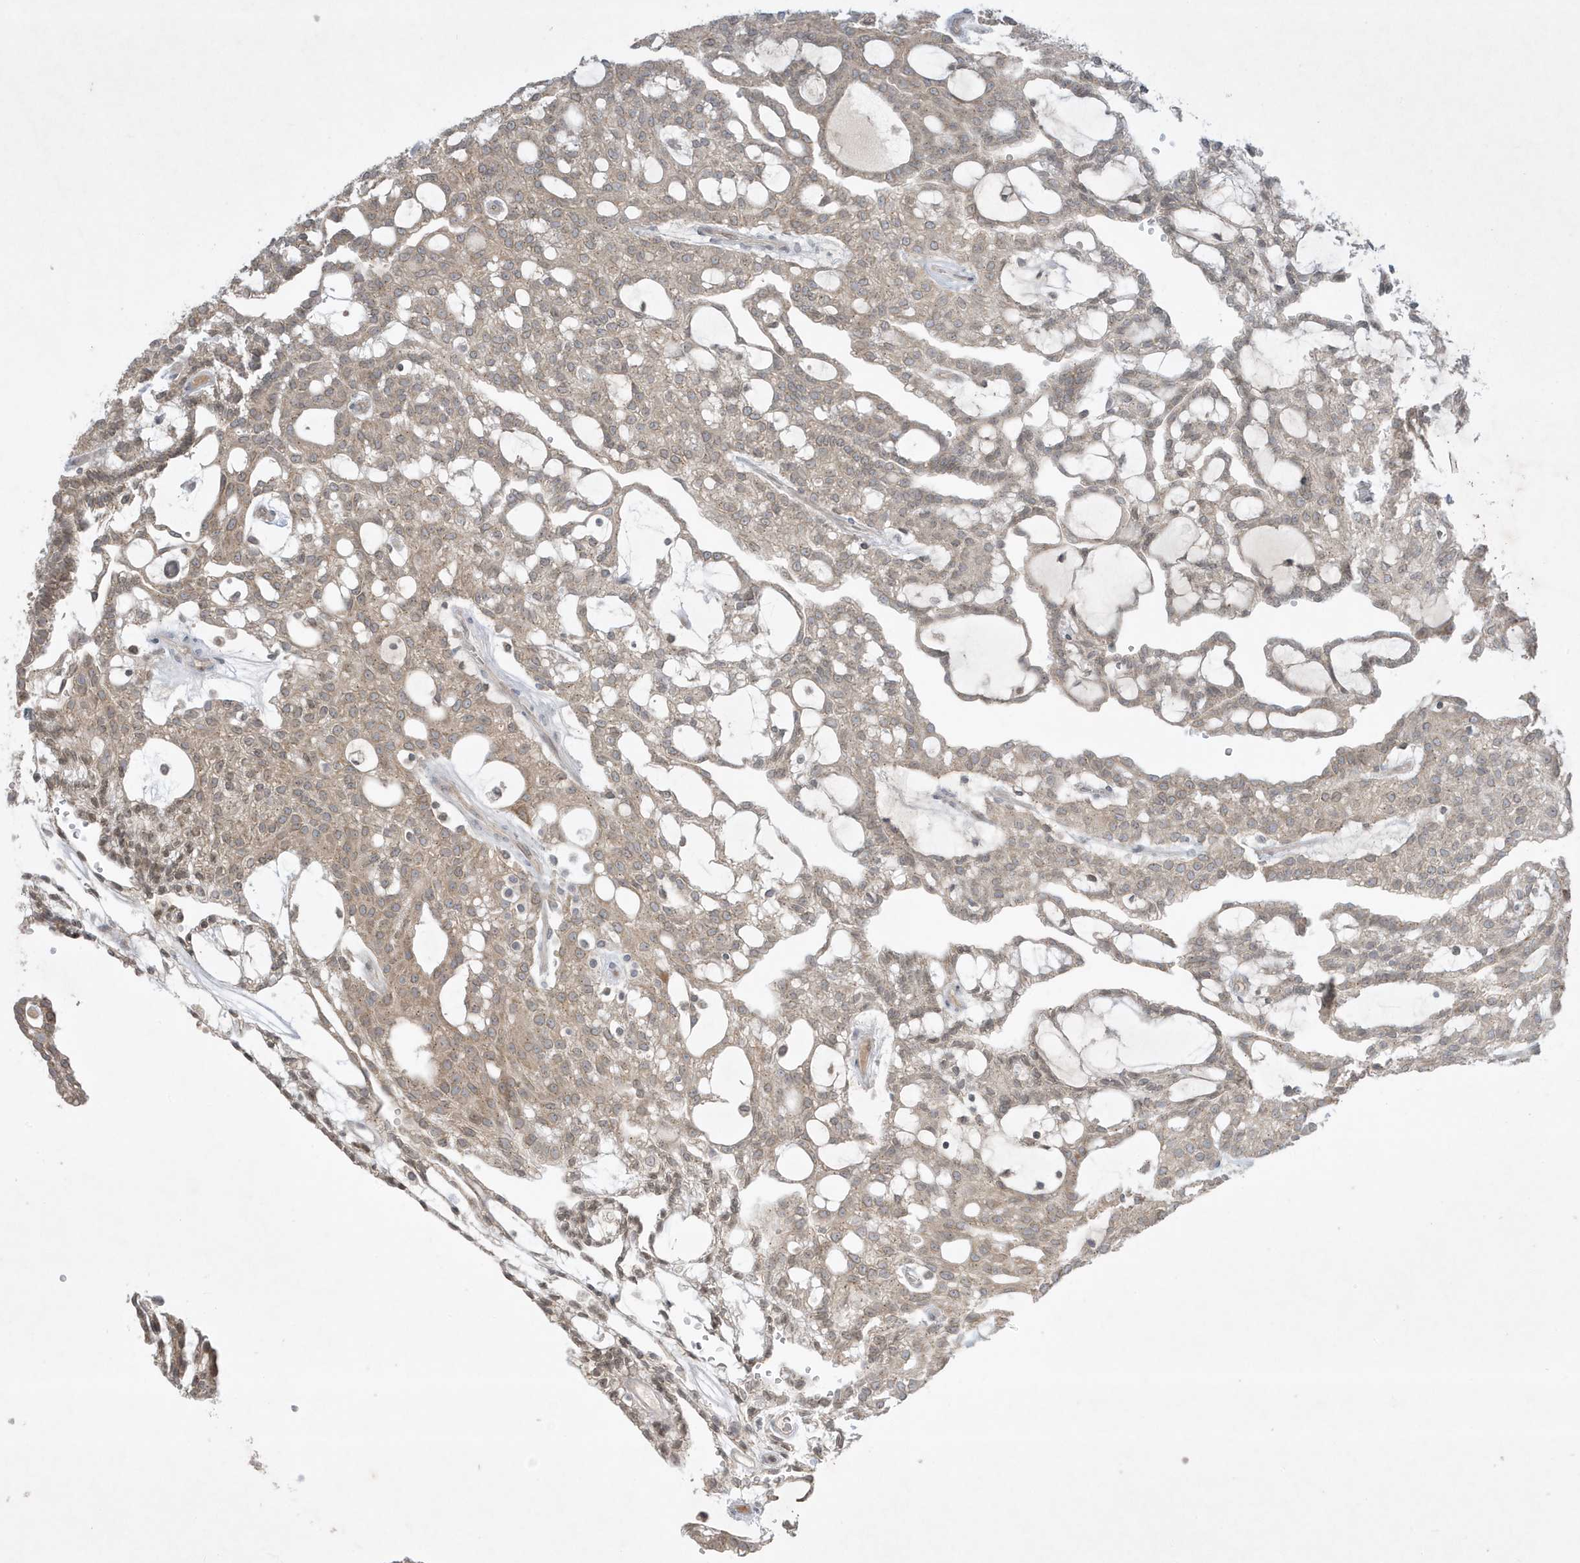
{"staining": {"intensity": "moderate", "quantity": ">75%", "location": "cytoplasmic/membranous"}, "tissue": "renal cancer", "cell_type": "Tumor cells", "image_type": "cancer", "snomed": [{"axis": "morphology", "description": "Adenocarcinoma, NOS"}, {"axis": "topography", "description": "Kidney"}], "caption": "Protein analysis of renal adenocarcinoma tissue reveals moderate cytoplasmic/membranous expression in approximately >75% of tumor cells.", "gene": "FNDC1", "patient": {"sex": "male", "age": 63}}